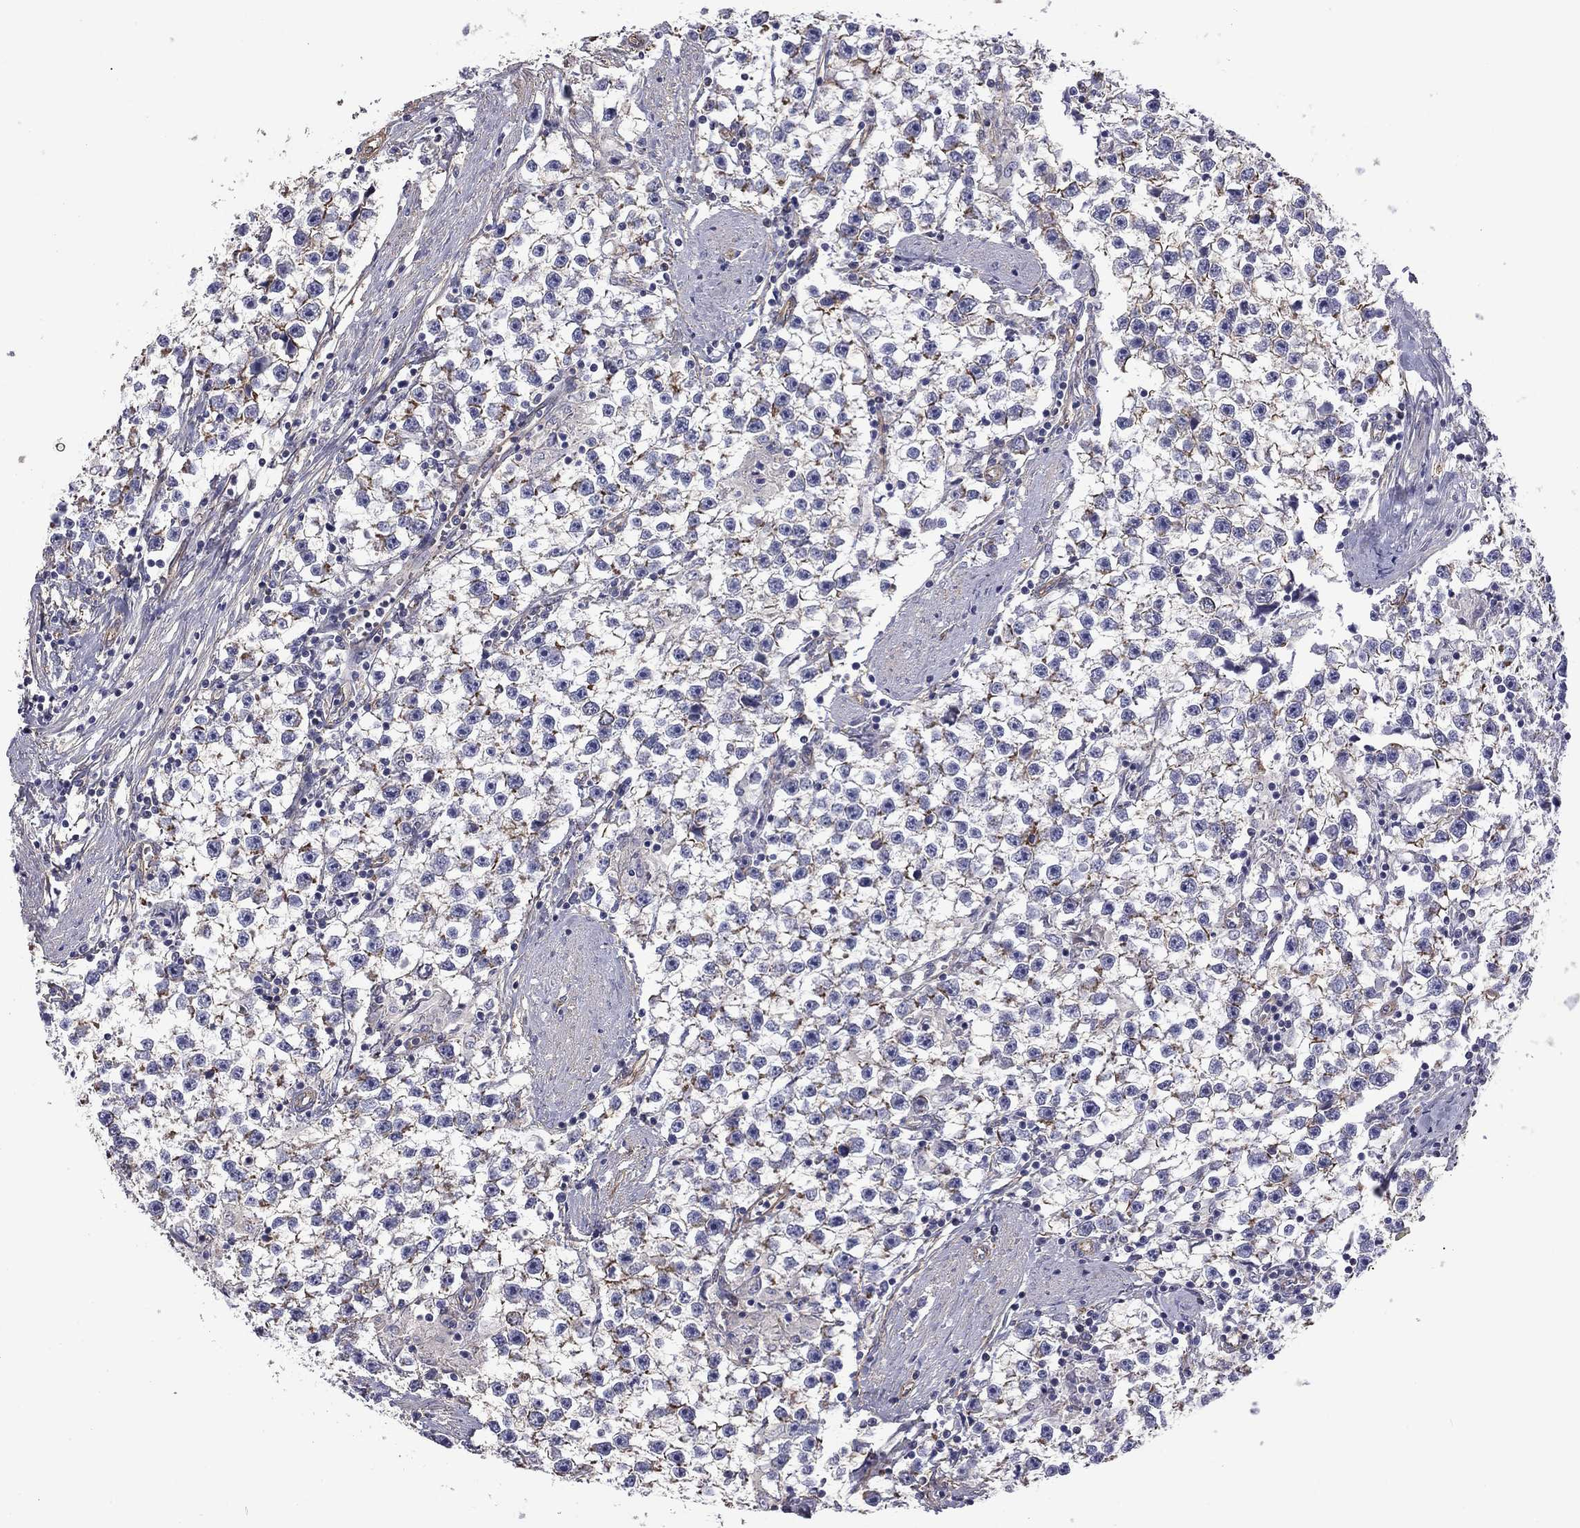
{"staining": {"intensity": "moderate", "quantity": "<25%", "location": "cytoplasmic/membranous"}, "tissue": "testis cancer", "cell_type": "Tumor cells", "image_type": "cancer", "snomed": [{"axis": "morphology", "description": "Seminoma, NOS"}, {"axis": "topography", "description": "Testis"}], "caption": "Immunohistochemistry of seminoma (testis) exhibits low levels of moderate cytoplasmic/membranous expression in about <25% of tumor cells.", "gene": "TCHH", "patient": {"sex": "male", "age": 59}}